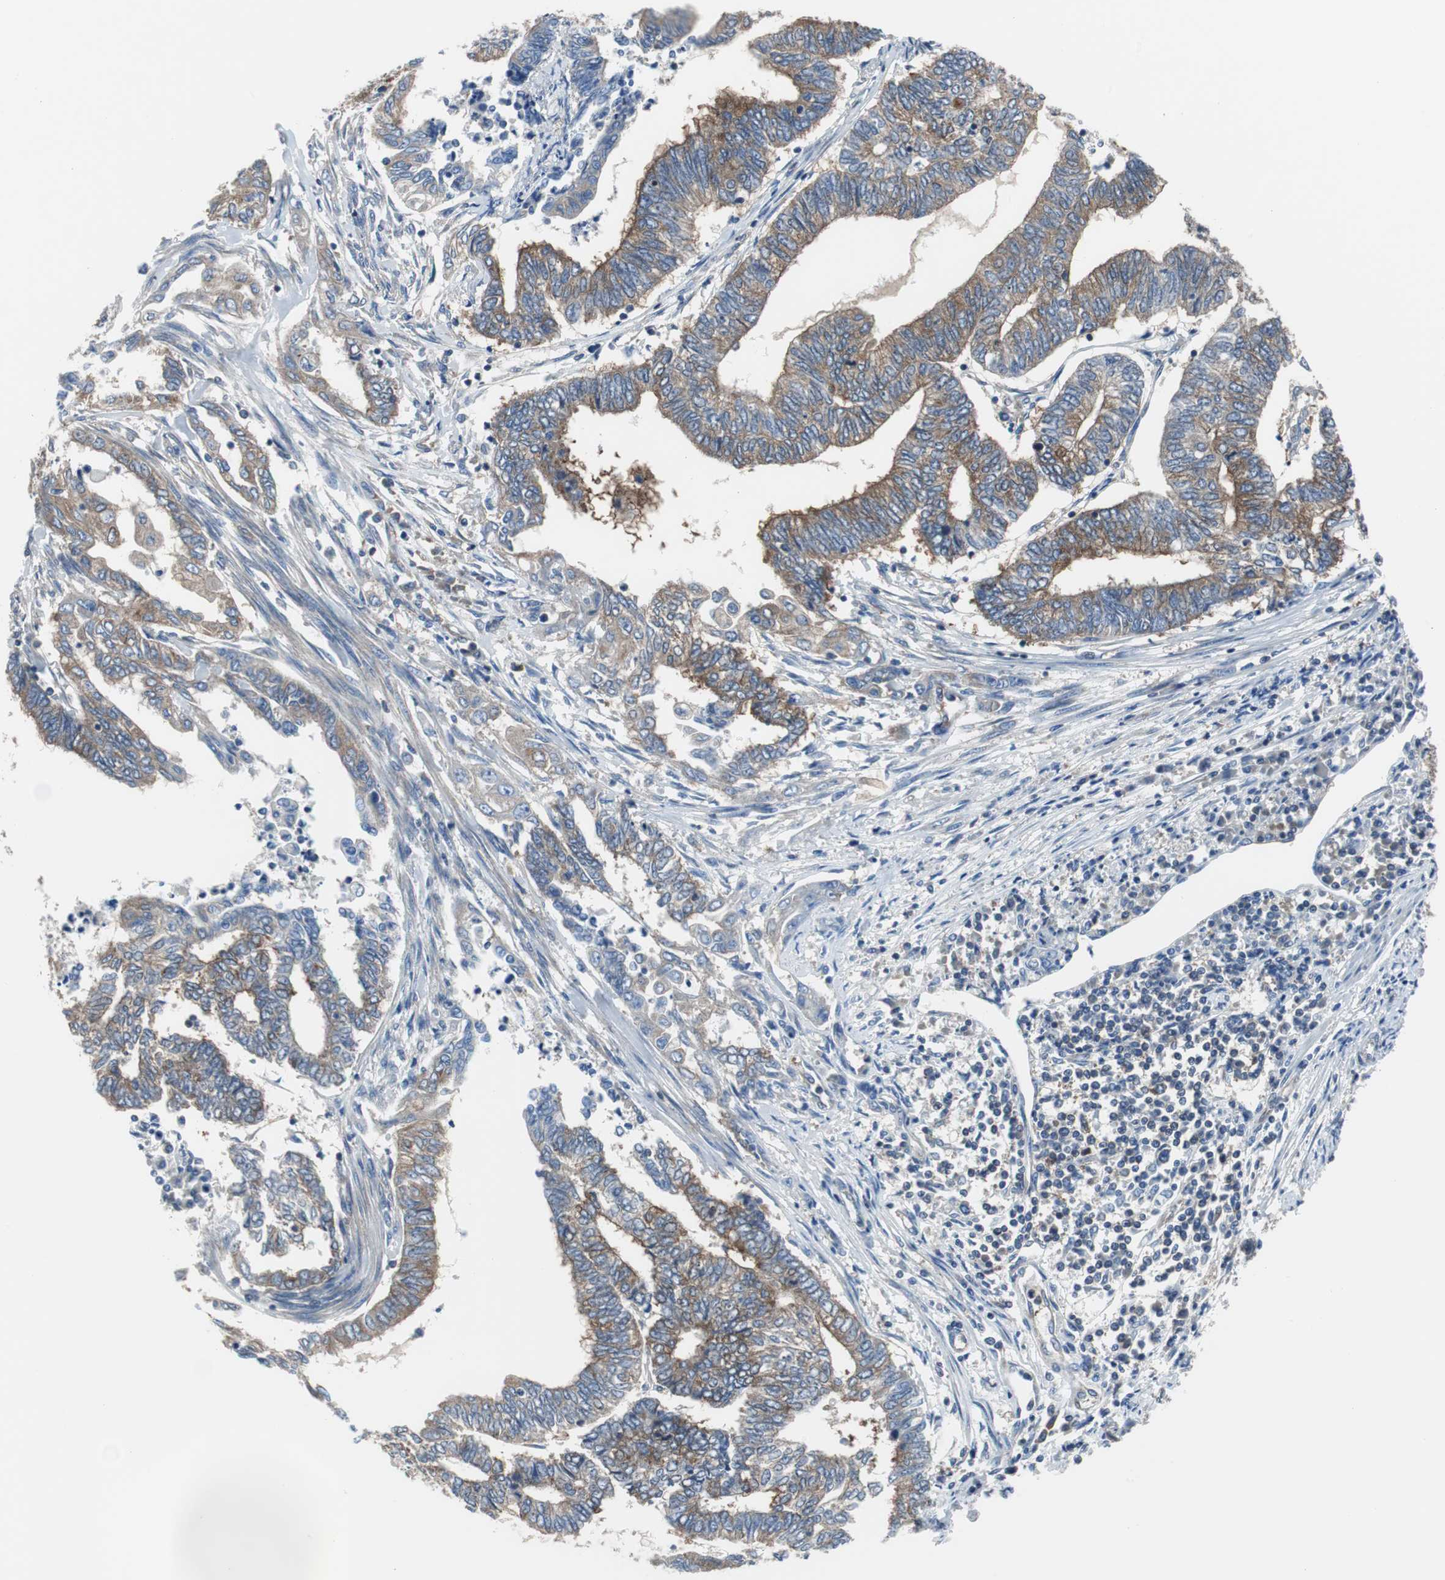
{"staining": {"intensity": "moderate", "quantity": ">75%", "location": "cytoplasmic/membranous"}, "tissue": "endometrial cancer", "cell_type": "Tumor cells", "image_type": "cancer", "snomed": [{"axis": "morphology", "description": "Adenocarcinoma, NOS"}, {"axis": "topography", "description": "Uterus"}, {"axis": "topography", "description": "Endometrium"}], "caption": "This histopathology image displays immunohistochemistry staining of human adenocarcinoma (endometrial), with medium moderate cytoplasmic/membranous expression in about >75% of tumor cells.", "gene": "BRAF", "patient": {"sex": "female", "age": 70}}